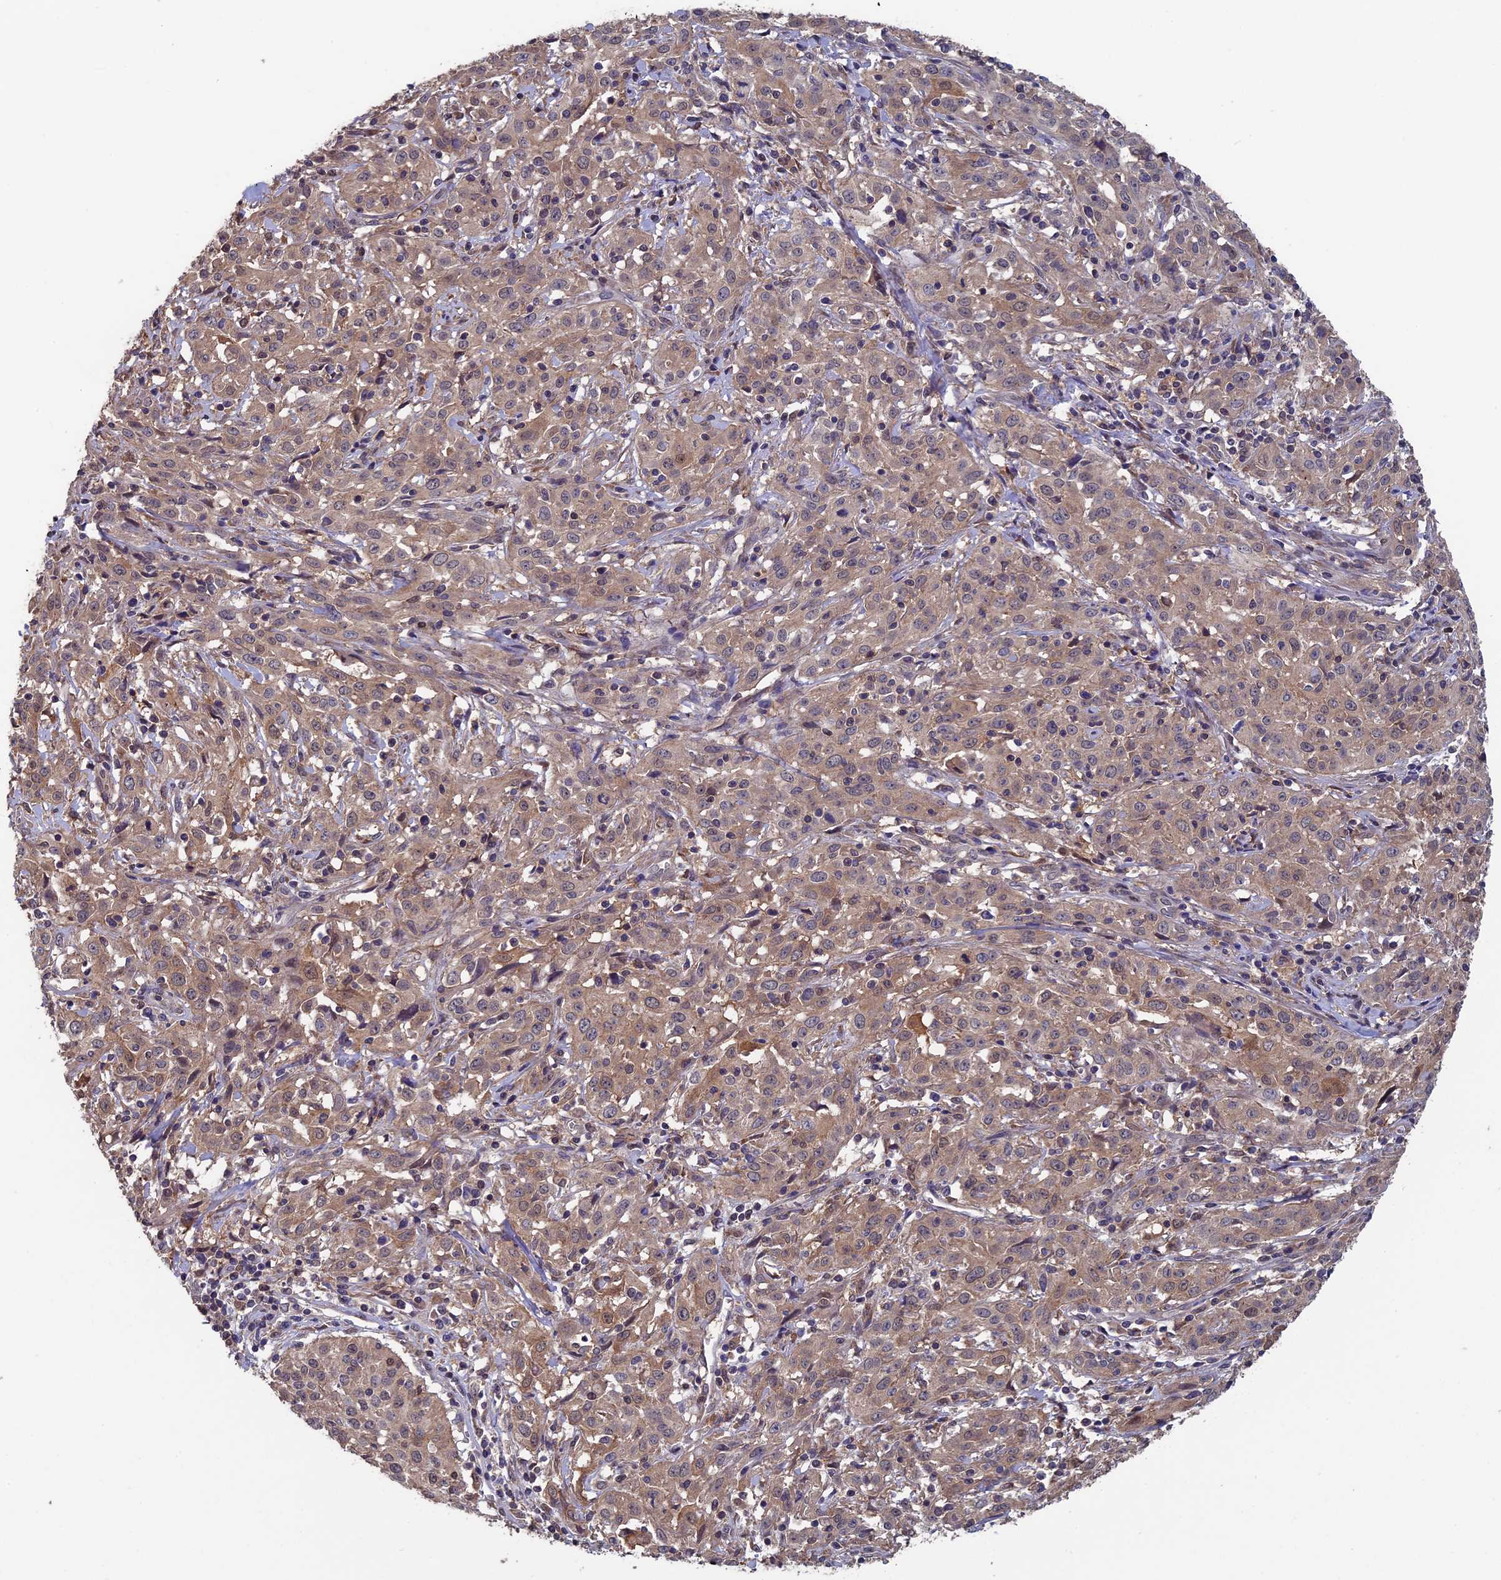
{"staining": {"intensity": "weak", "quantity": ">75%", "location": "cytoplasmic/membranous"}, "tissue": "cervical cancer", "cell_type": "Tumor cells", "image_type": "cancer", "snomed": [{"axis": "morphology", "description": "Squamous cell carcinoma, NOS"}, {"axis": "topography", "description": "Cervix"}], "caption": "Immunohistochemistry (IHC) image of human cervical cancer (squamous cell carcinoma) stained for a protein (brown), which demonstrates low levels of weak cytoplasmic/membranous expression in approximately >75% of tumor cells.", "gene": "LCMT1", "patient": {"sex": "female", "age": 57}}